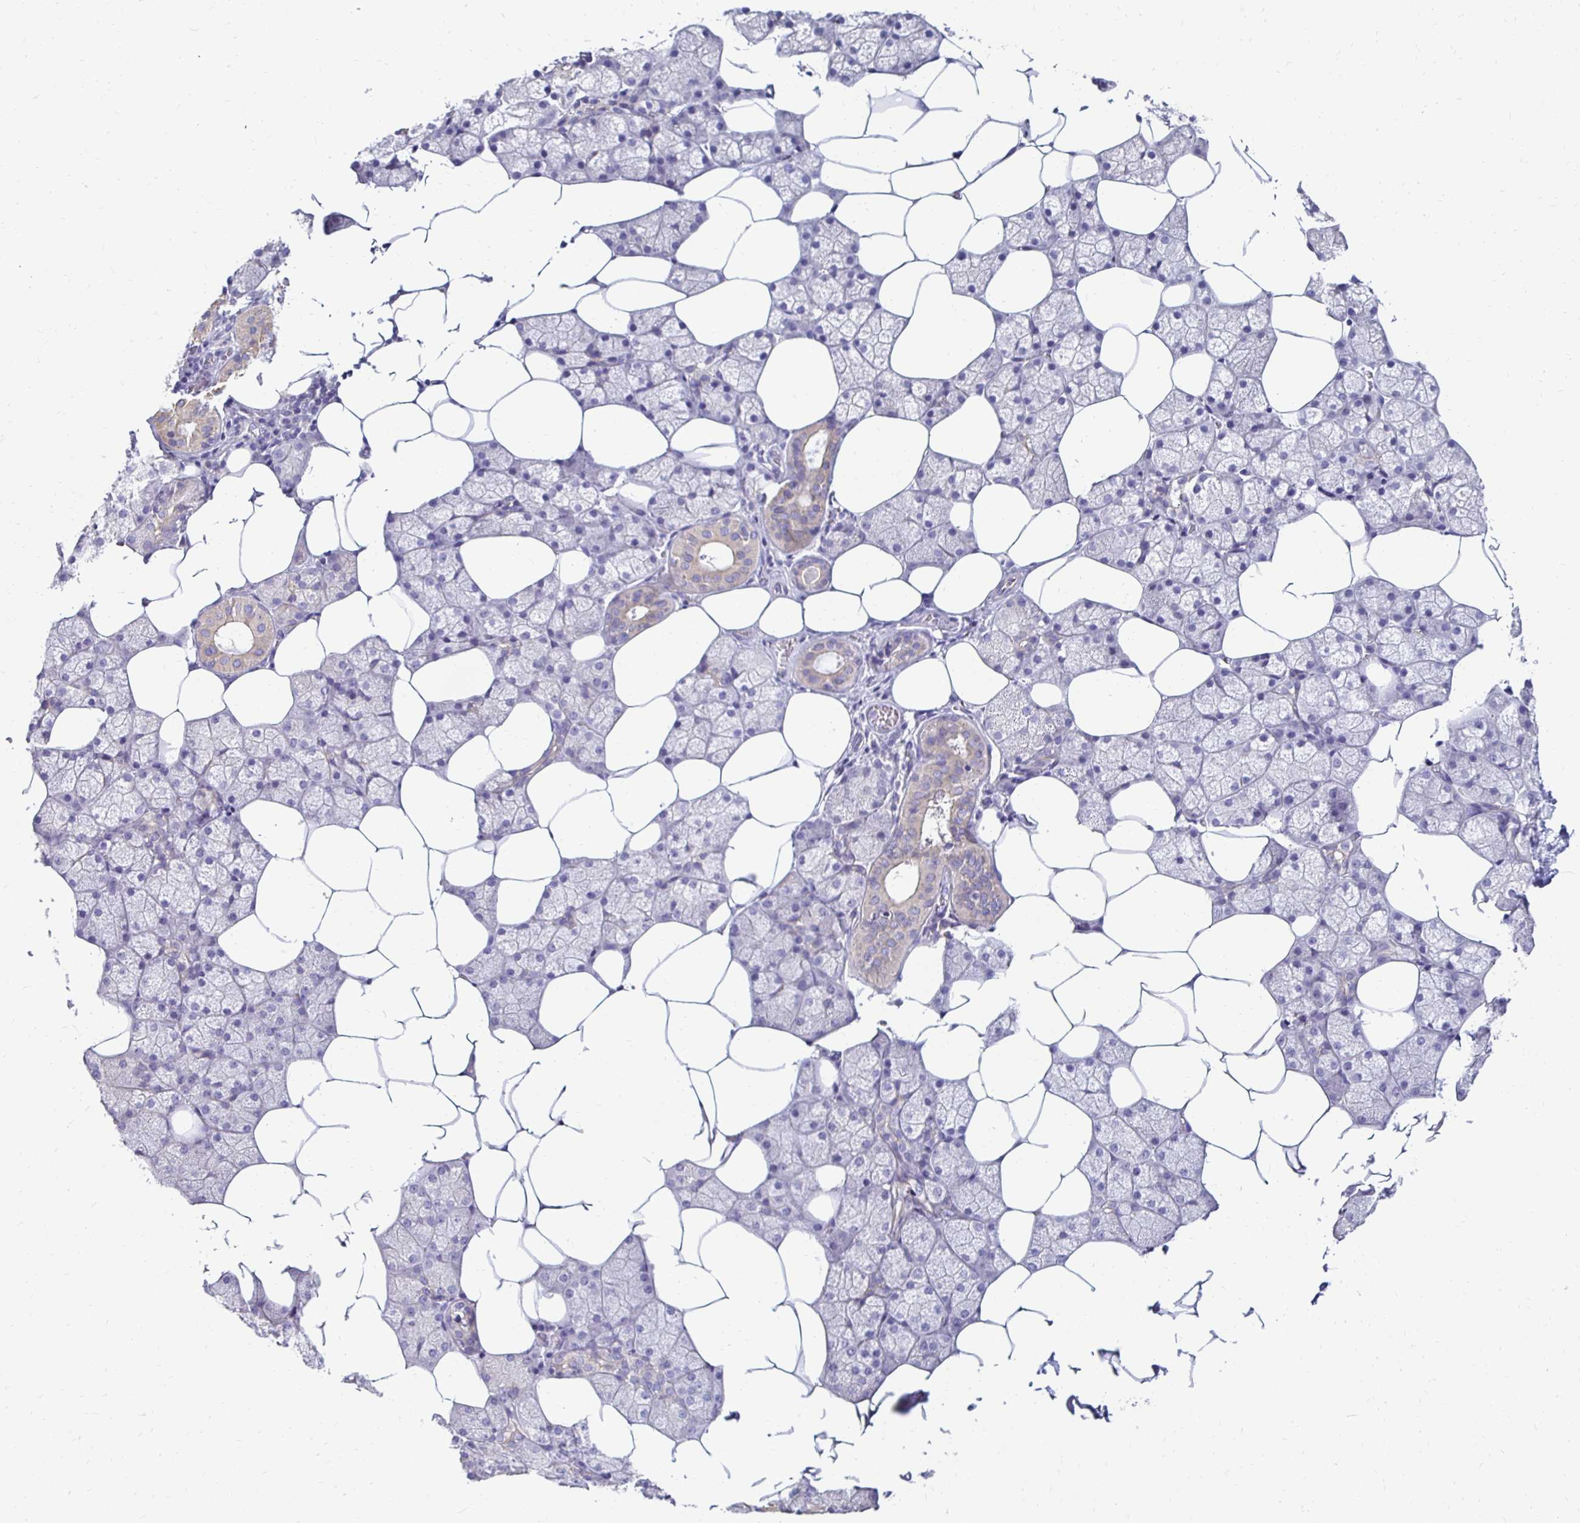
{"staining": {"intensity": "weak", "quantity": "<25%", "location": "cytoplasmic/membranous"}, "tissue": "salivary gland", "cell_type": "Glandular cells", "image_type": "normal", "snomed": [{"axis": "morphology", "description": "Normal tissue, NOS"}, {"axis": "topography", "description": "Salivary gland"}], "caption": "Glandular cells are negative for protein expression in unremarkable human salivary gland. (Brightfield microscopy of DAB immunohistochemistry (IHC) at high magnification).", "gene": "AKAP6", "patient": {"sex": "female", "age": 43}}